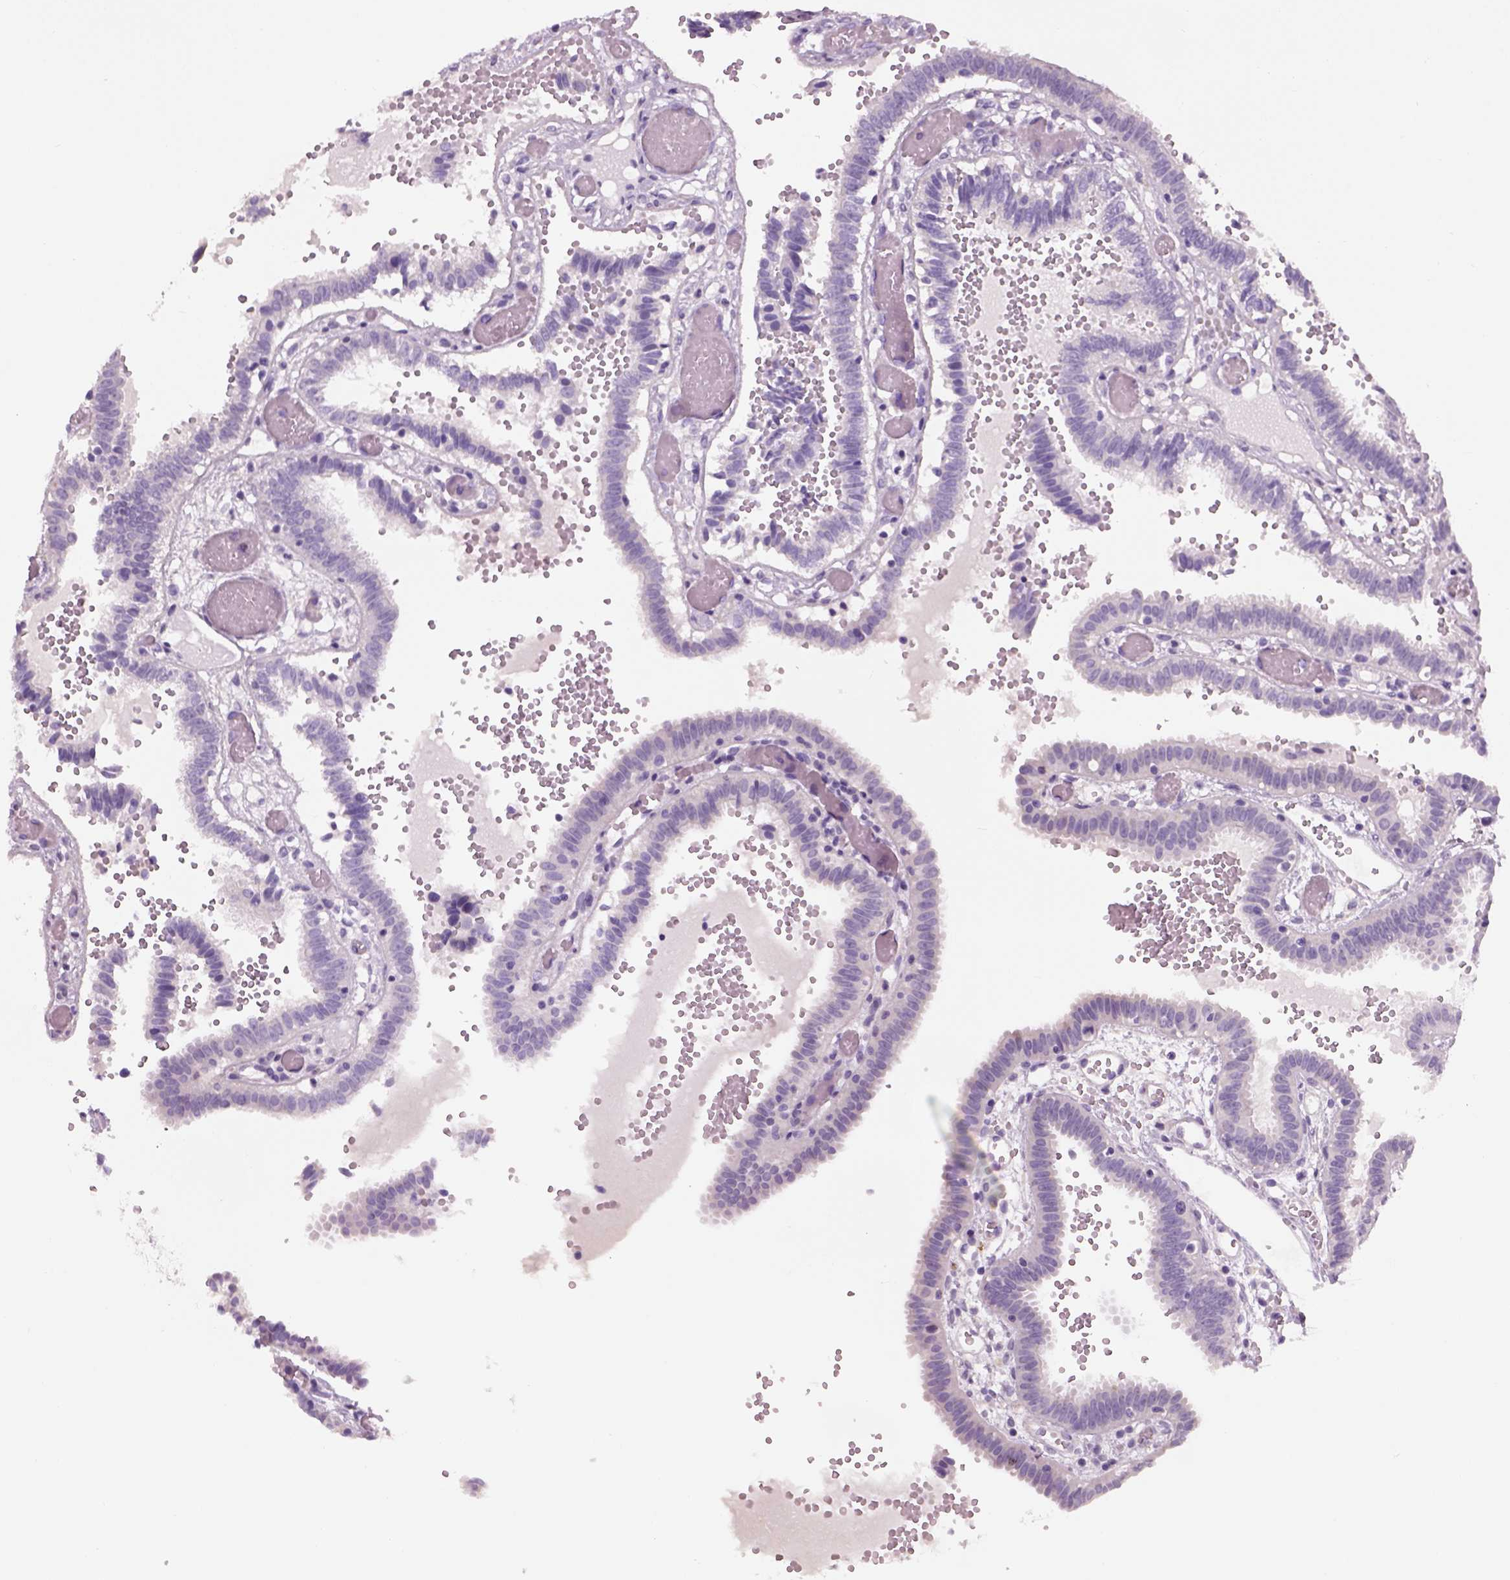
{"staining": {"intensity": "negative", "quantity": "none", "location": "none"}, "tissue": "fallopian tube", "cell_type": "Glandular cells", "image_type": "normal", "snomed": [{"axis": "morphology", "description": "Normal tissue, NOS"}, {"axis": "topography", "description": "Fallopian tube"}], "caption": "Human fallopian tube stained for a protein using immunohistochemistry exhibits no positivity in glandular cells.", "gene": "ELOVL3", "patient": {"sex": "female", "age": 37}}